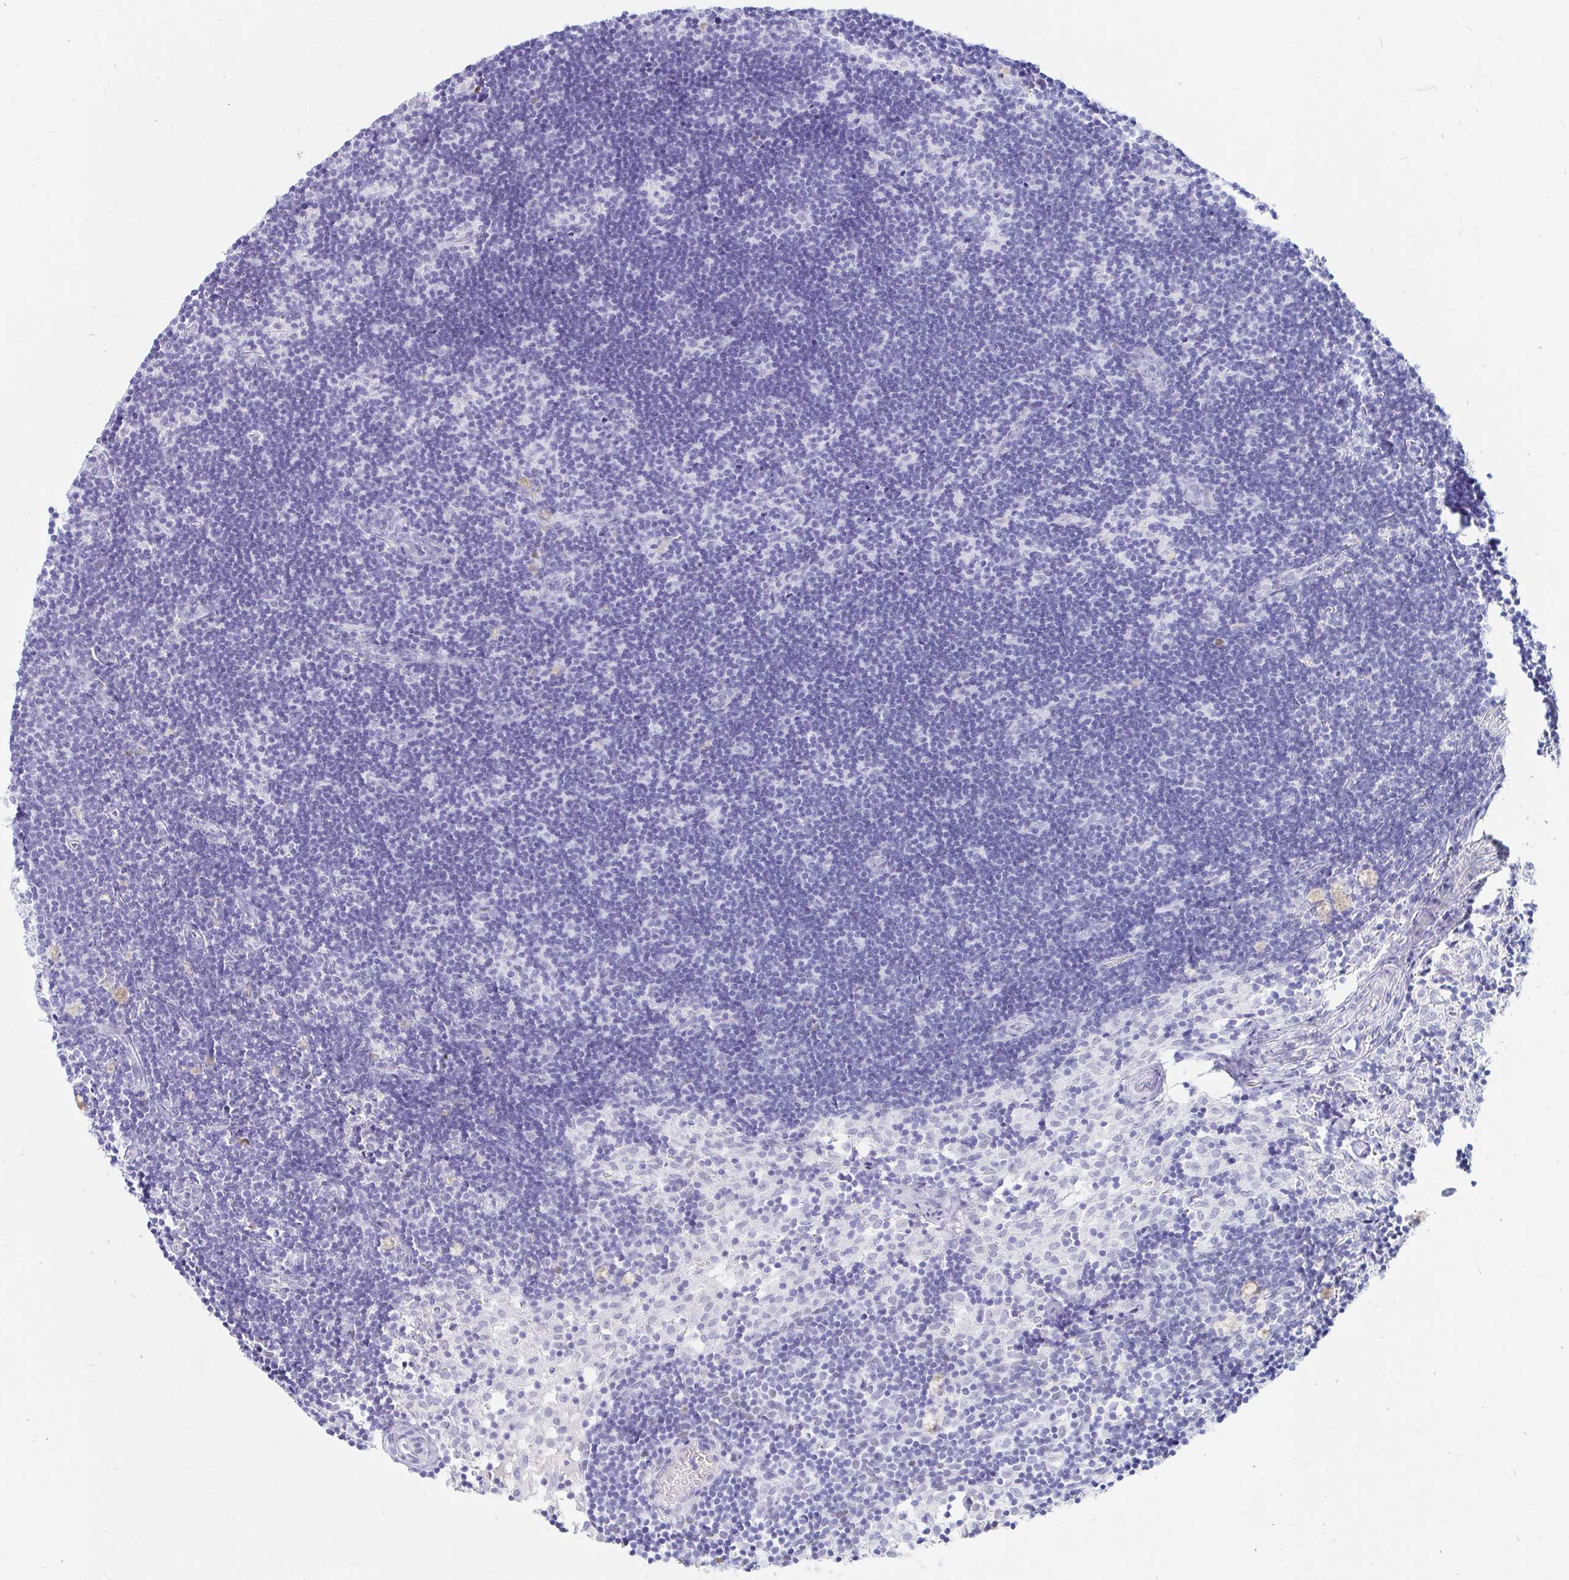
{"staining": {"intensity": "negative", "quantity": "none", "location": "none"}, "tissue": "lymph node", "cell_type": "Germinal center cells", "image_type": "normal", "snomed": [{"axis": "morphology", "description": "Normal tissue, NOS"}, {"axis": "topography", "description": "Lymph node"}], "caption": "Immunohistochemistry of benign lymph node exhibits no expression in germinal center cells. (IHC, brightfield microscopy, high magnification).", "gene": "OR6T1", "patient": {"sex": "female", "age": 31}}